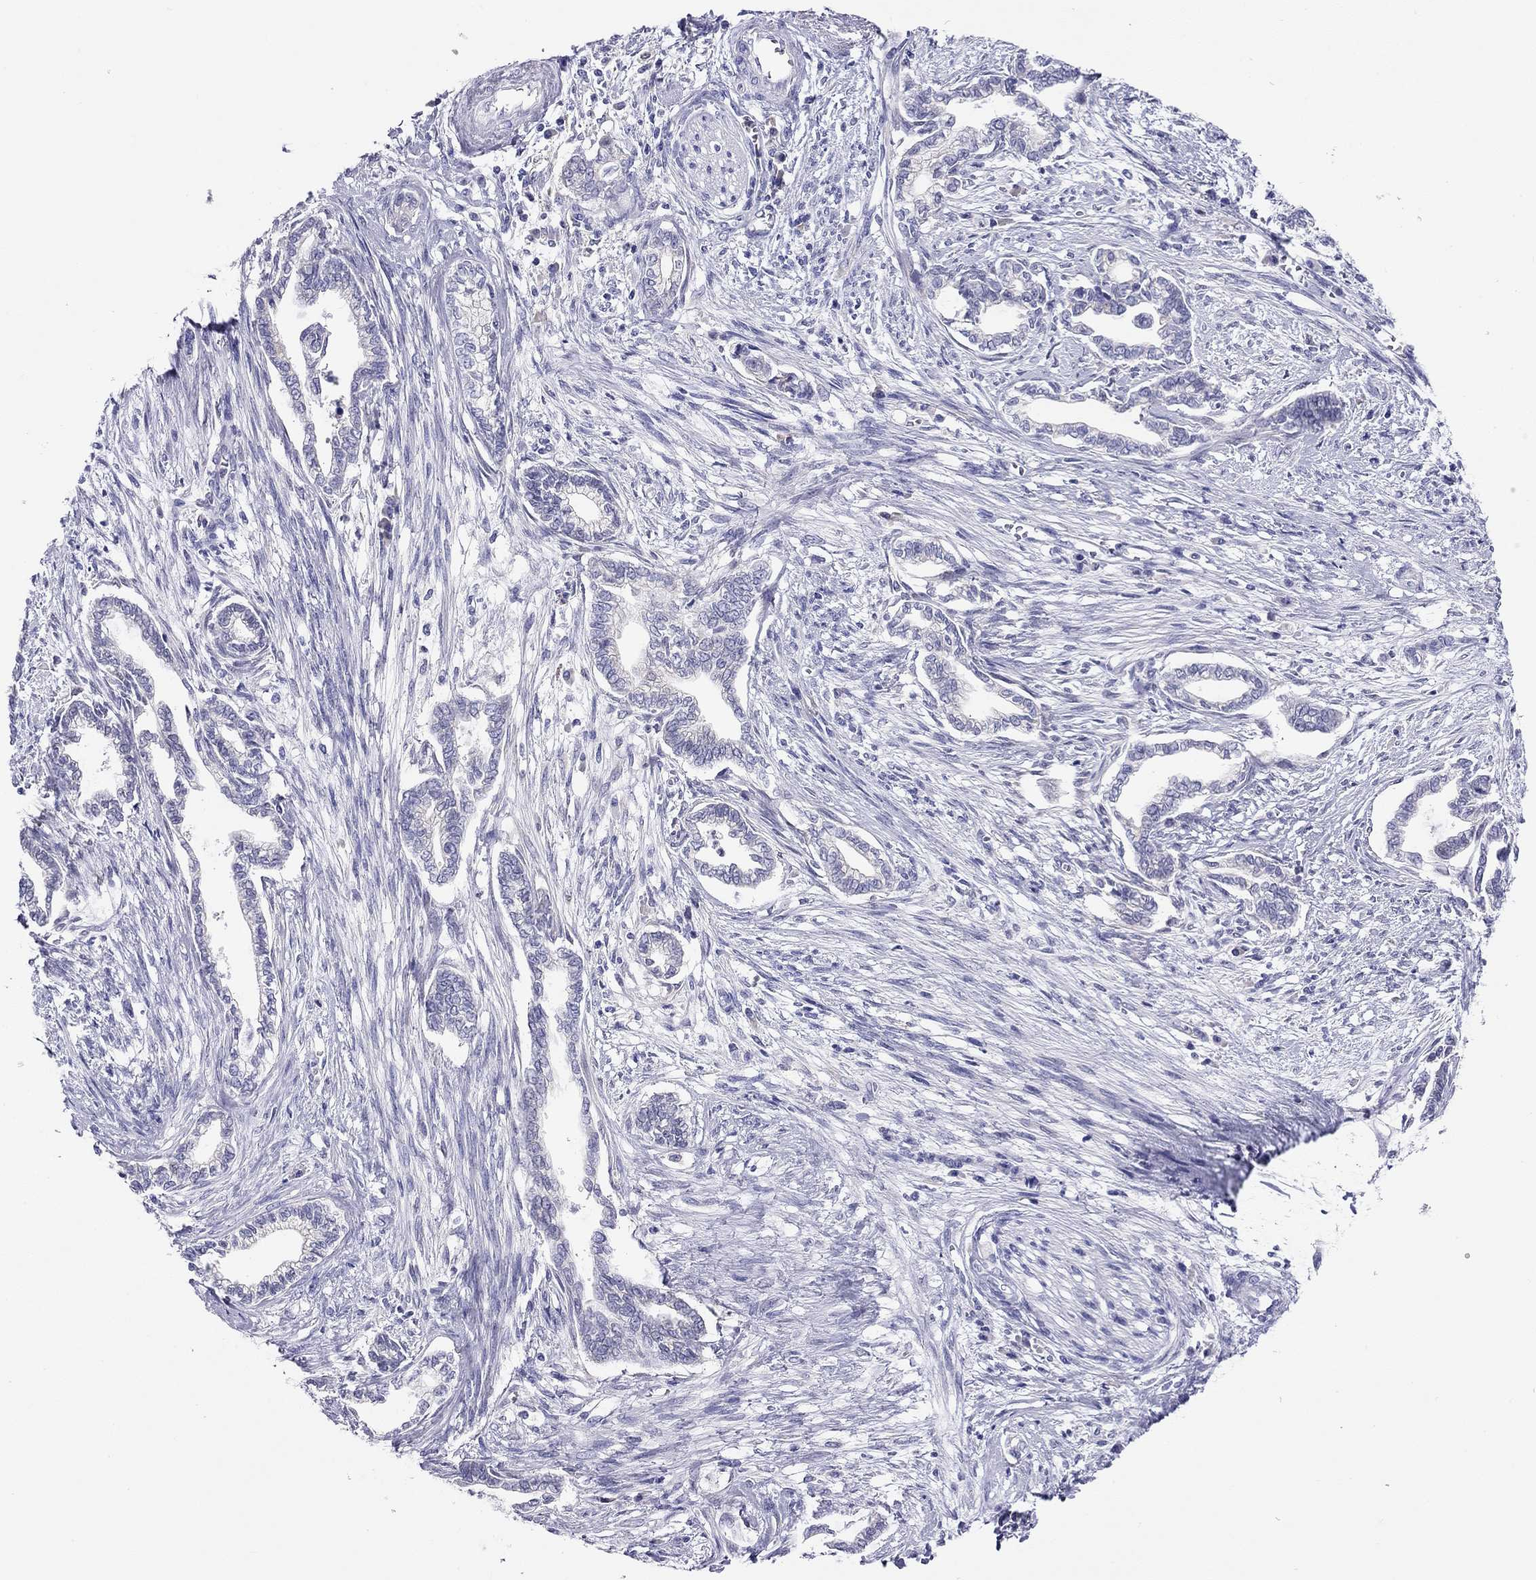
{"staining": {"intensity": "negative", "quantity": "none", "location": "none"}, "tissue": "cervical cancer", "cell_type": "Tumor cells", "image_type": "cancer", "snomed": [{"axis": "morphology", "description": "Adenocarcinoma, NOS"}, {"axis": "topography", "description": "Cervix"}], "caption": "Human cervical adenocarcinoma stained for a protein using immunohistochemistry exhibits no positivity in tumor cells.", "gene": "SLC46A2", "patient": {"sex": "female", "age": 62}}